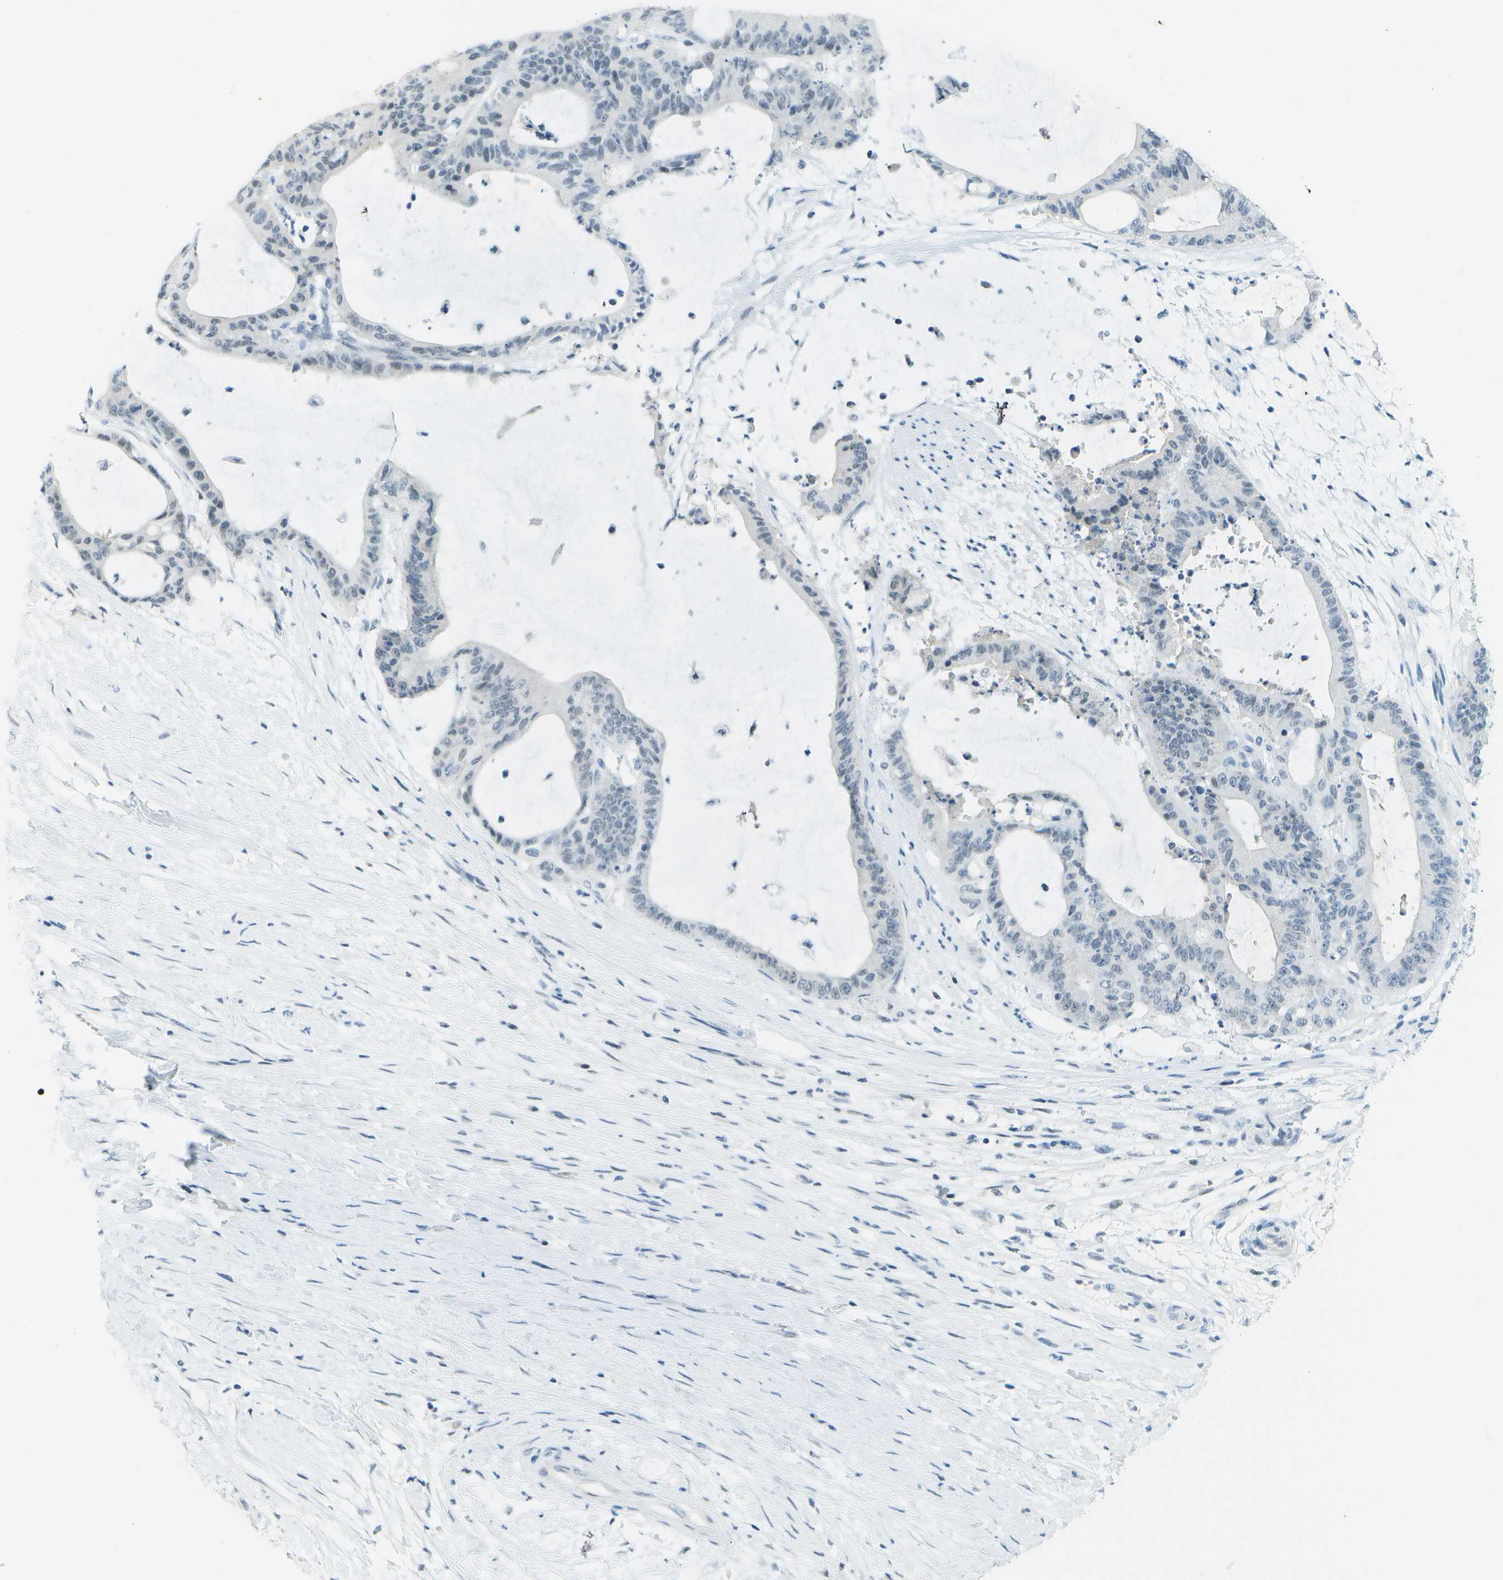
{"staining": {"intensity": "negative", "quantity": "none", "location": "none"}, "tissue": "liver cancer", "cell_type": "Tumor cells", "image_type": "cancer", "snomed": [{"axis": "morphology", "description": "Cholangiocarcinoma"}, {"axis": "topography", "description": "Liver"}], "caption": "Histopathology image shows no significant protein expression in tumor cells of liver cancer.", "gene": "NEK11", "patient": {"sex": "female", "age": 73}}